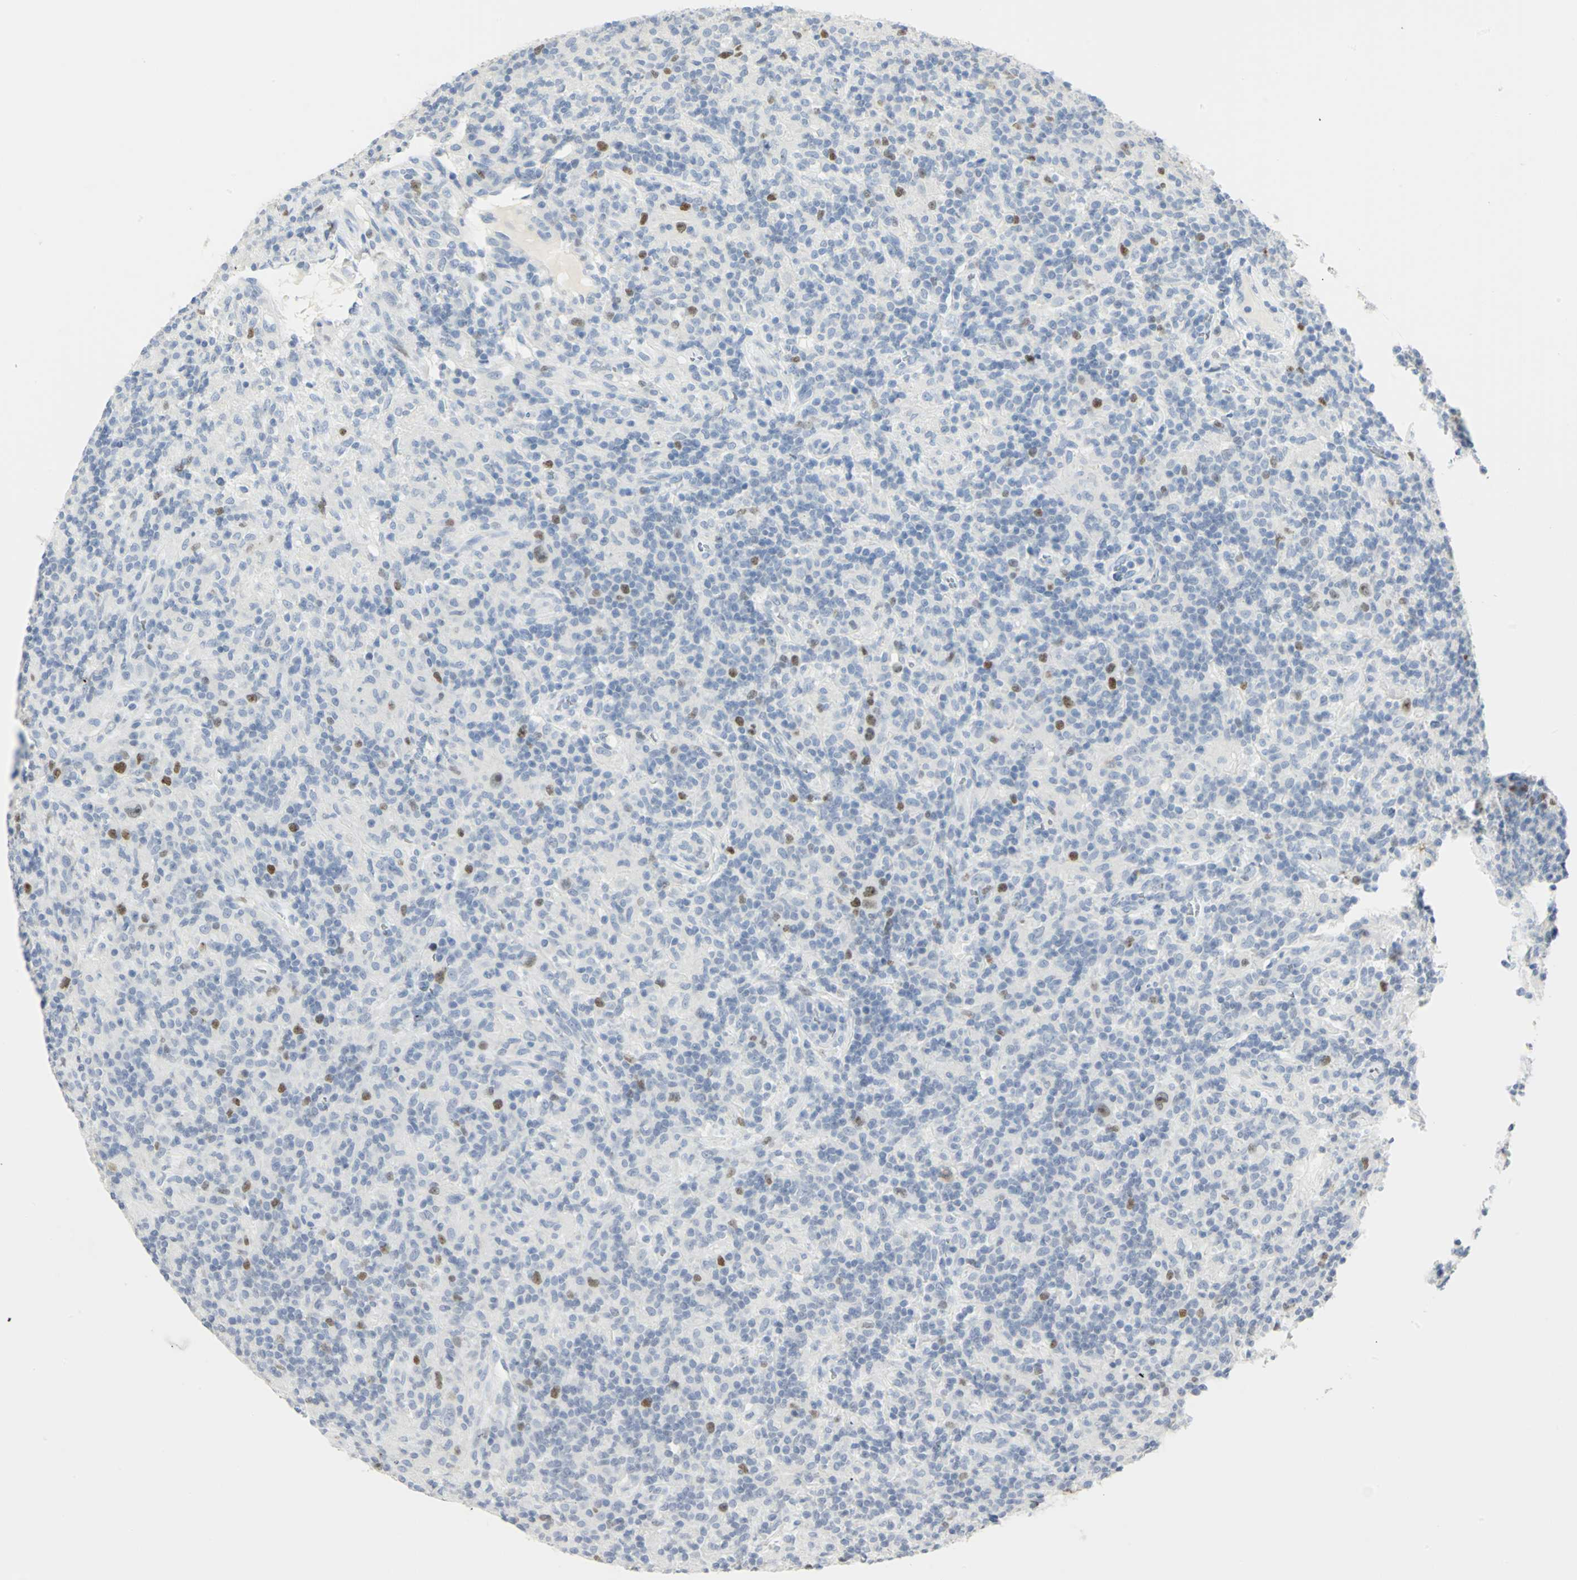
{"staining": {"intensity": "strong", "quantity": "<25%", "location": "nuclear"}, "tissue": "lymphoma", "cell_type": "Tumor cells", "image_type": "cancer", "snomed": [{"axis": "morphology", "description": "Hodgkin's disease, NOS"}, {"axis": "topography", "description": "Lymph node"}], "caption": "Human Hodgkin's disease stained with a protein marker reveals strong staining in tumor cells.", "gene": "HELLS", "patient": {"sex": "male", "age": 70}}